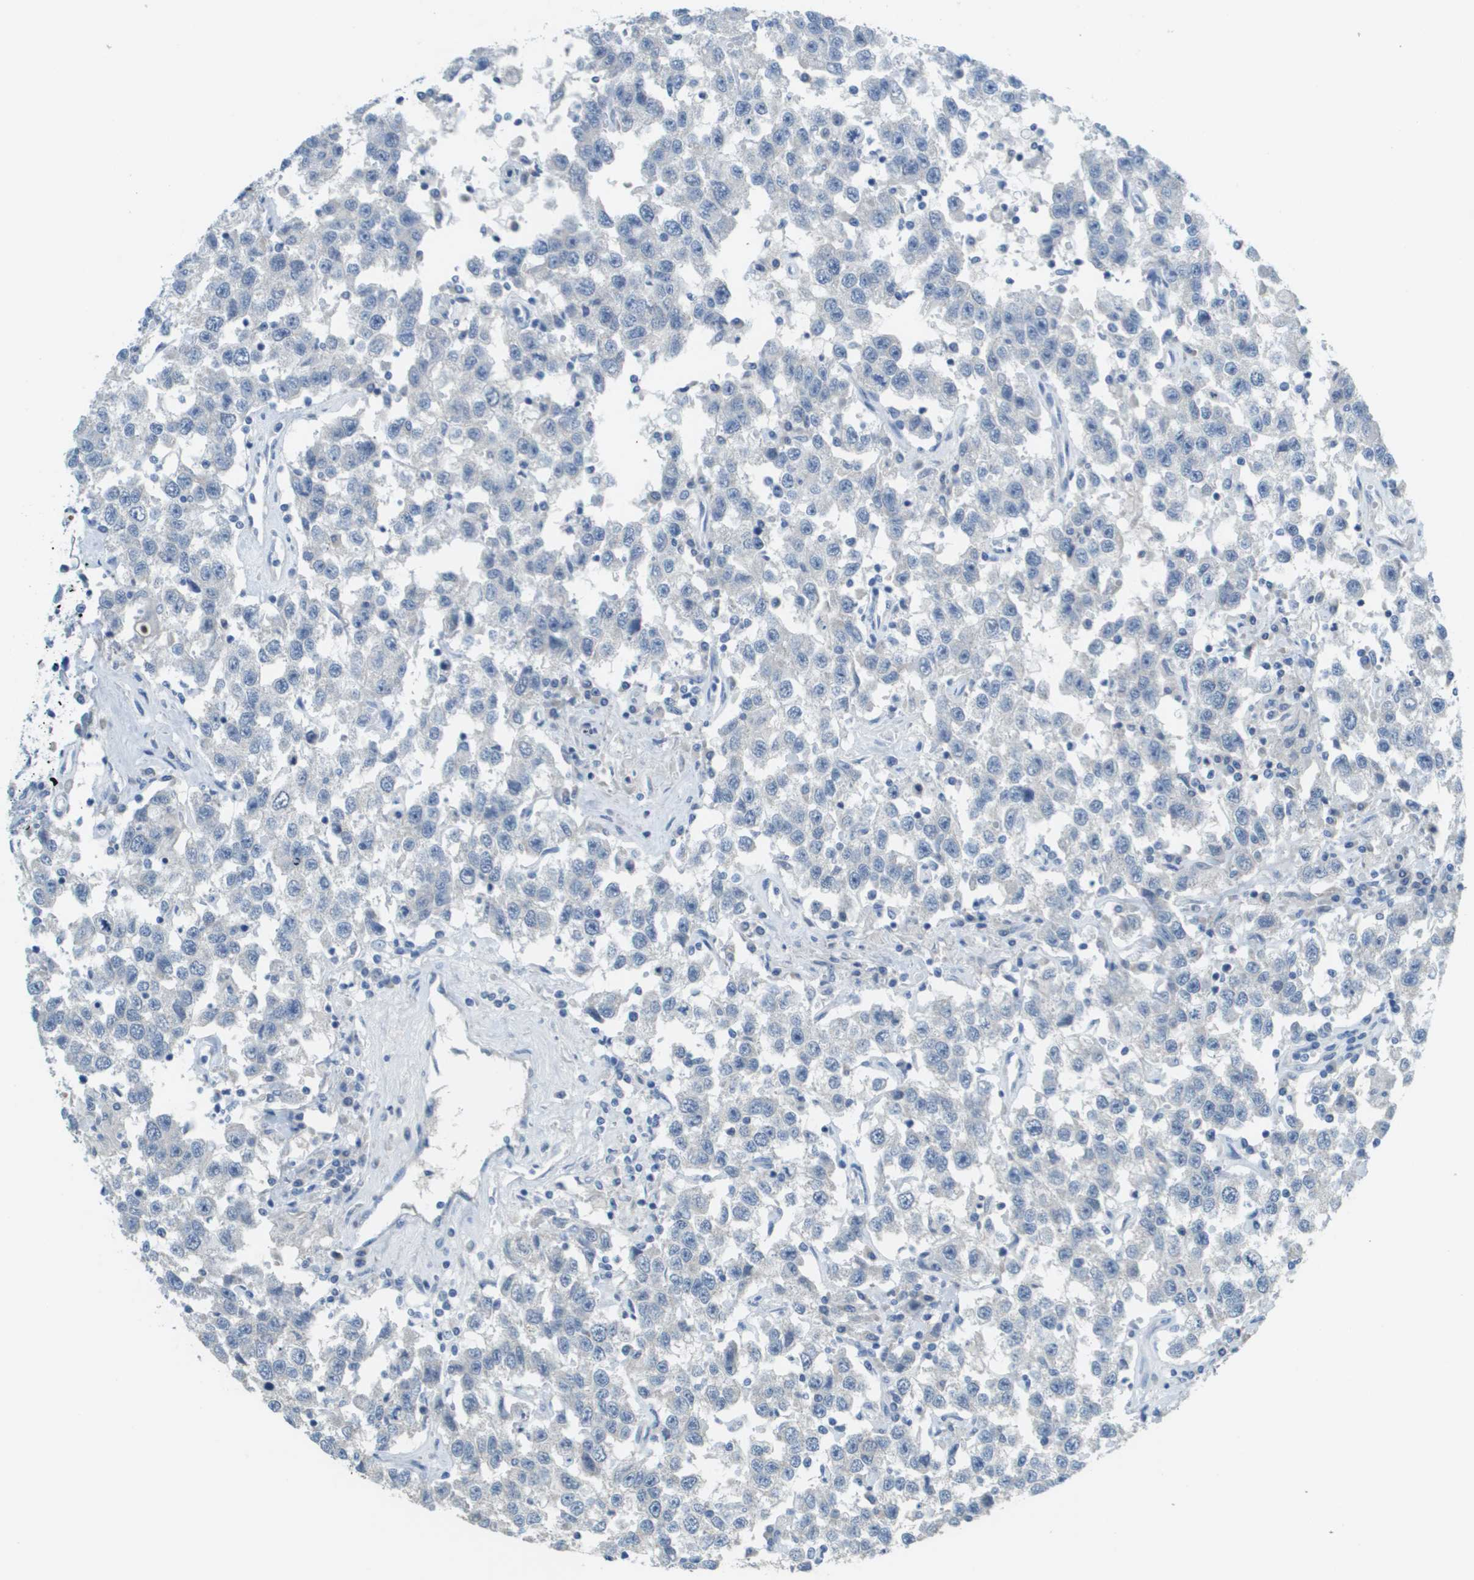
{"staining": {"intensity": "negative", "quantity": "none", "location": "none"}, "tissue": "testis cancer", "cell_type": "Tumor cells", "image_type": "cancer", "snomed": [{"axis": "morphology", "description": "Seminoma, NOS"}, {"axis": "topography", "description": "Testis"}], "caption": "This photomicrograph is of testis cancer stained with immunohistochemistry to label a protein in brown with the nuclei are counter-stained blue. There is no staining in tumor cells. (DAB (3,3'-diaminobenzidine) immunohistochemistry, high magnification).", "gene": "PTGDR2", "patient": {"sex": "male", "age": 41}}